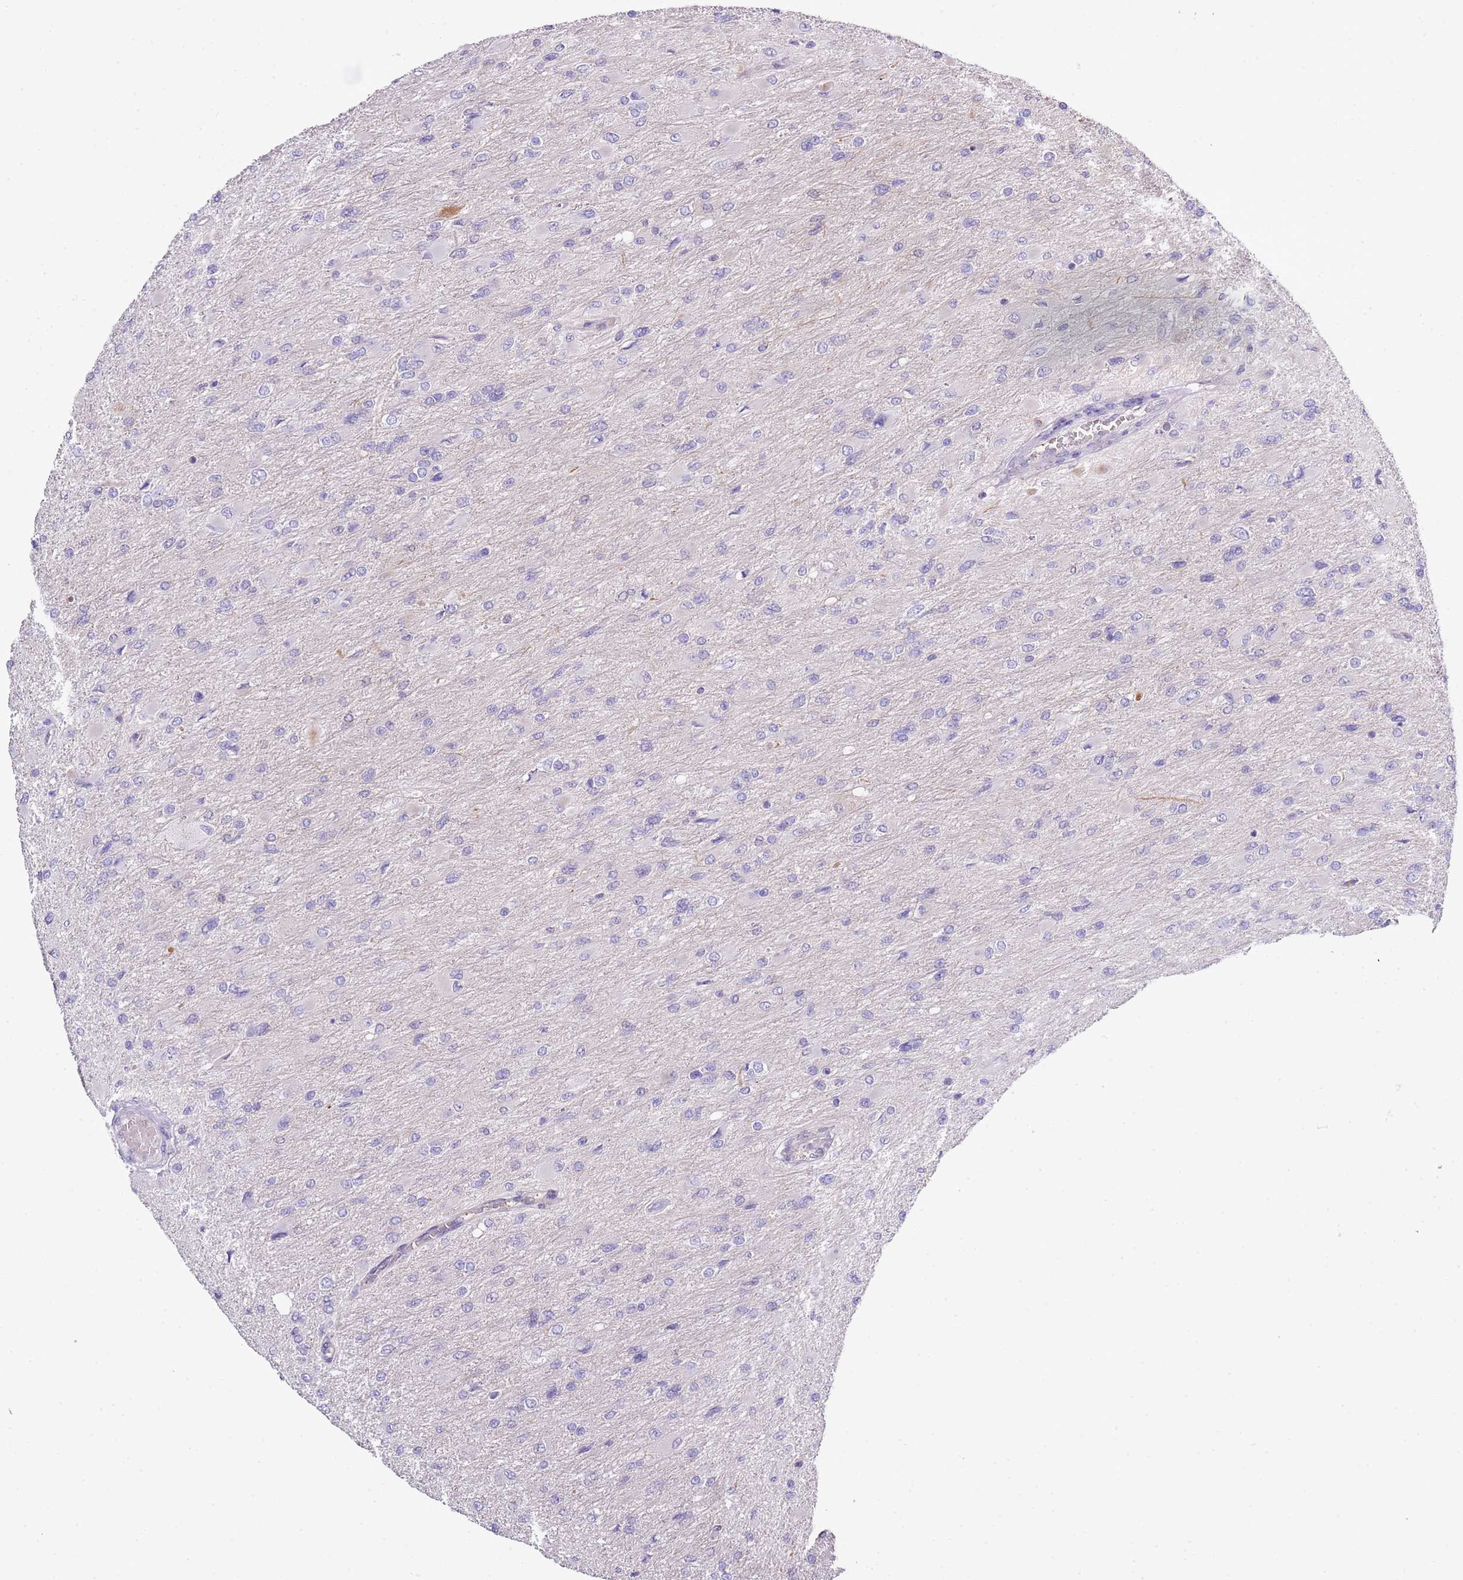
{"staining": {"intensity": "negative", "quantity": "none", "location": "none"}, "tissue": "glioma", "cell_type": "Tumor cells", "image_type": "cancer", "snomed": [{"axis": "morphology", "description": "Glioma, malignant, High grade"}, {"axis": "topography", "description": "Cerebral cortex"}], "caption": "Tumor cells show no significant protein staining in malignant glioma (high-grade). (DAB immunohistochemistry visualized using brightfield microscopy, high magnification).", "gene": "NBPF6", "patient": {"sex": "female", "age": 36}}